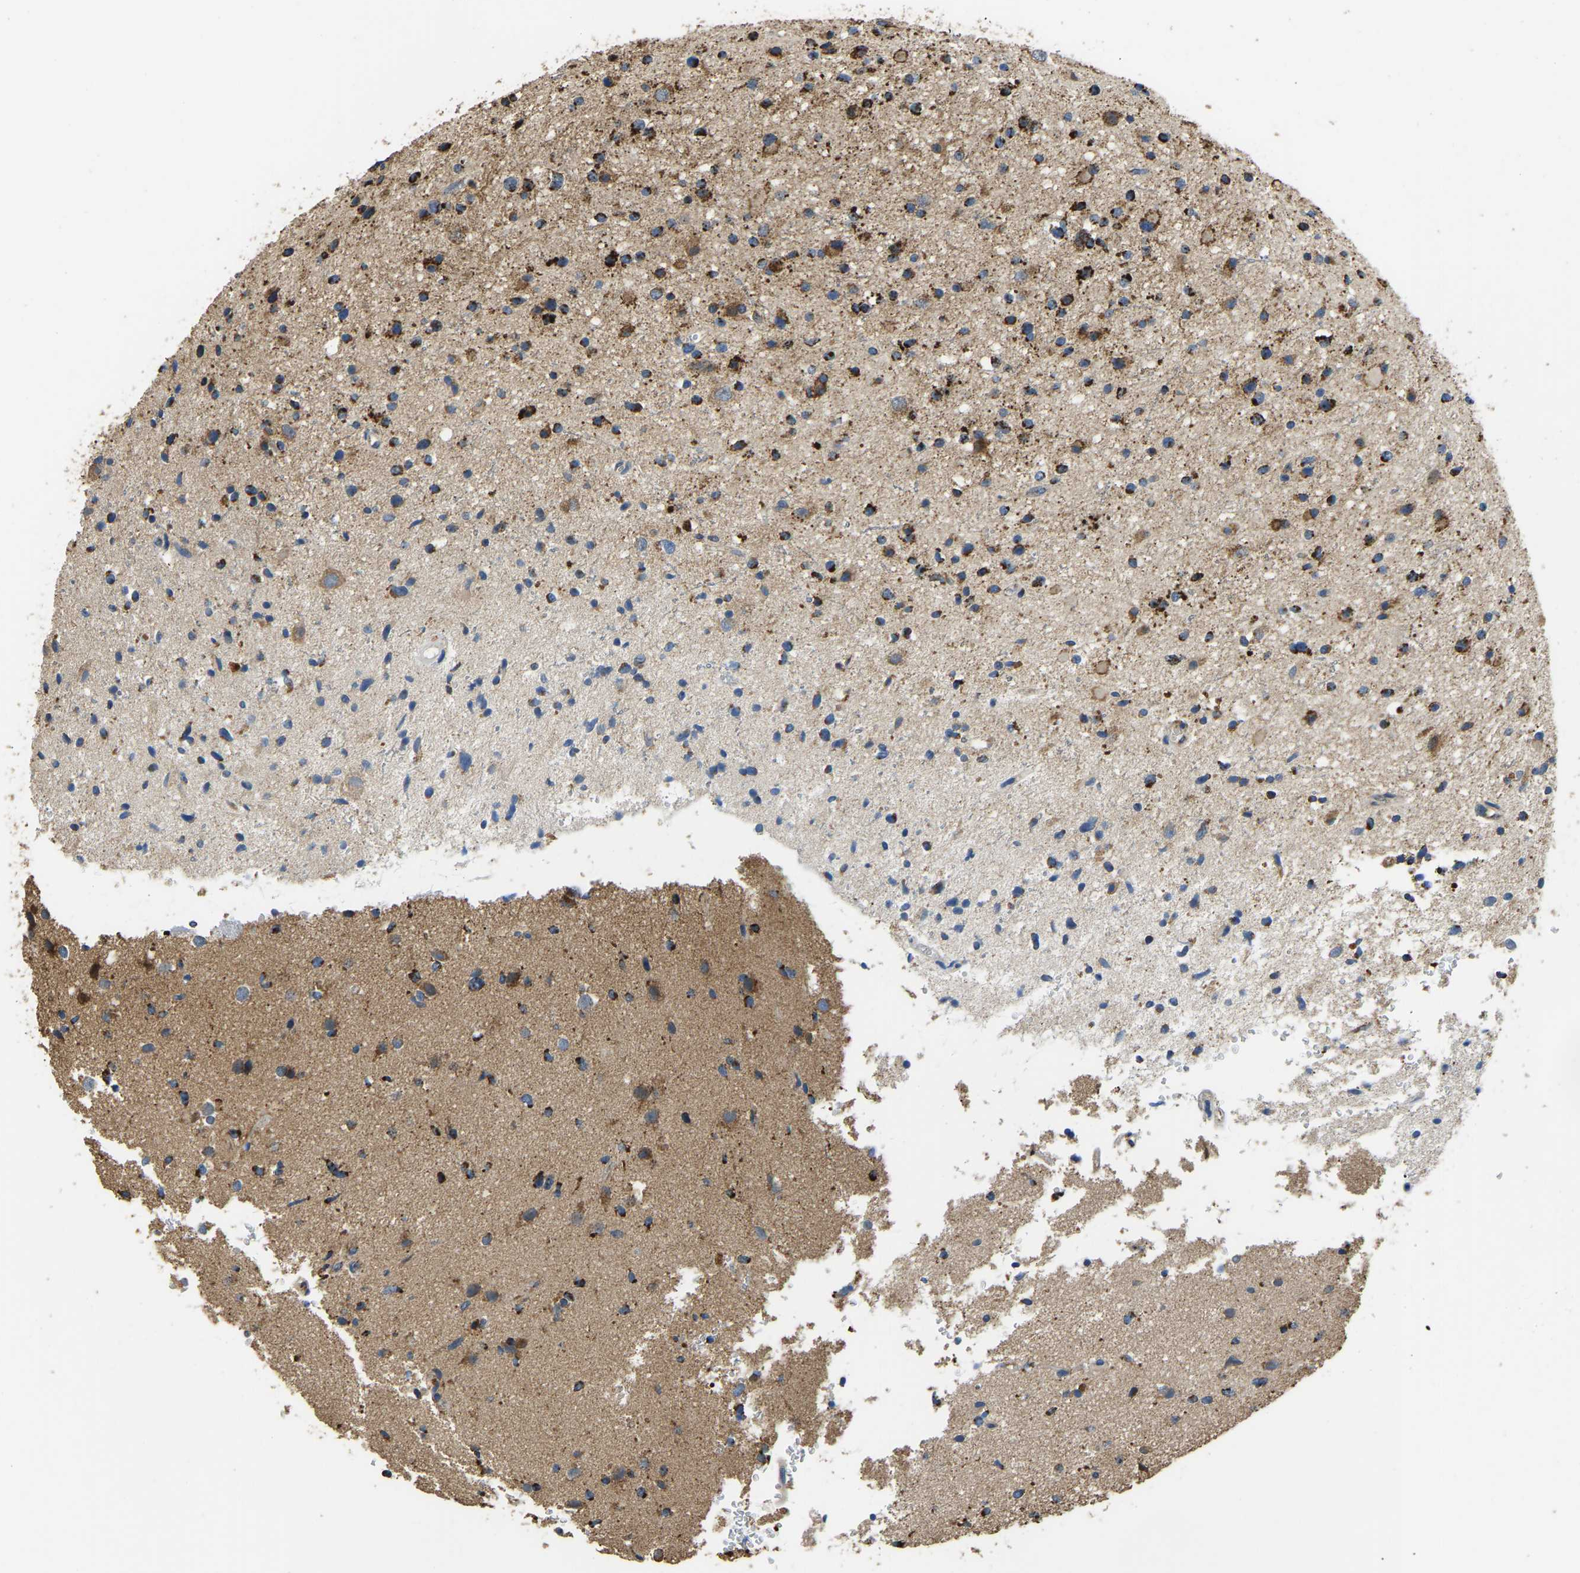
{"staining": {"intensity": "strong", "quantity": "25%-75%", "location": "cytoplasmic/membranous"}, "tissue": "glioma", "cell_type": "Tumor cells", "image_type": "cancer", "snomed": [{"axis": "morphology", "description": "Glioma, malignant, High grade"}, {"axis": "topography", "description": "Brain"}], "caption": "Tumor cells display high levels of strong cytoplasmic/membranous staining in approximately 25%-75% of cells in glioma.", "gene": "TUFM", "patient": {"sex": "male", "age": 33}}